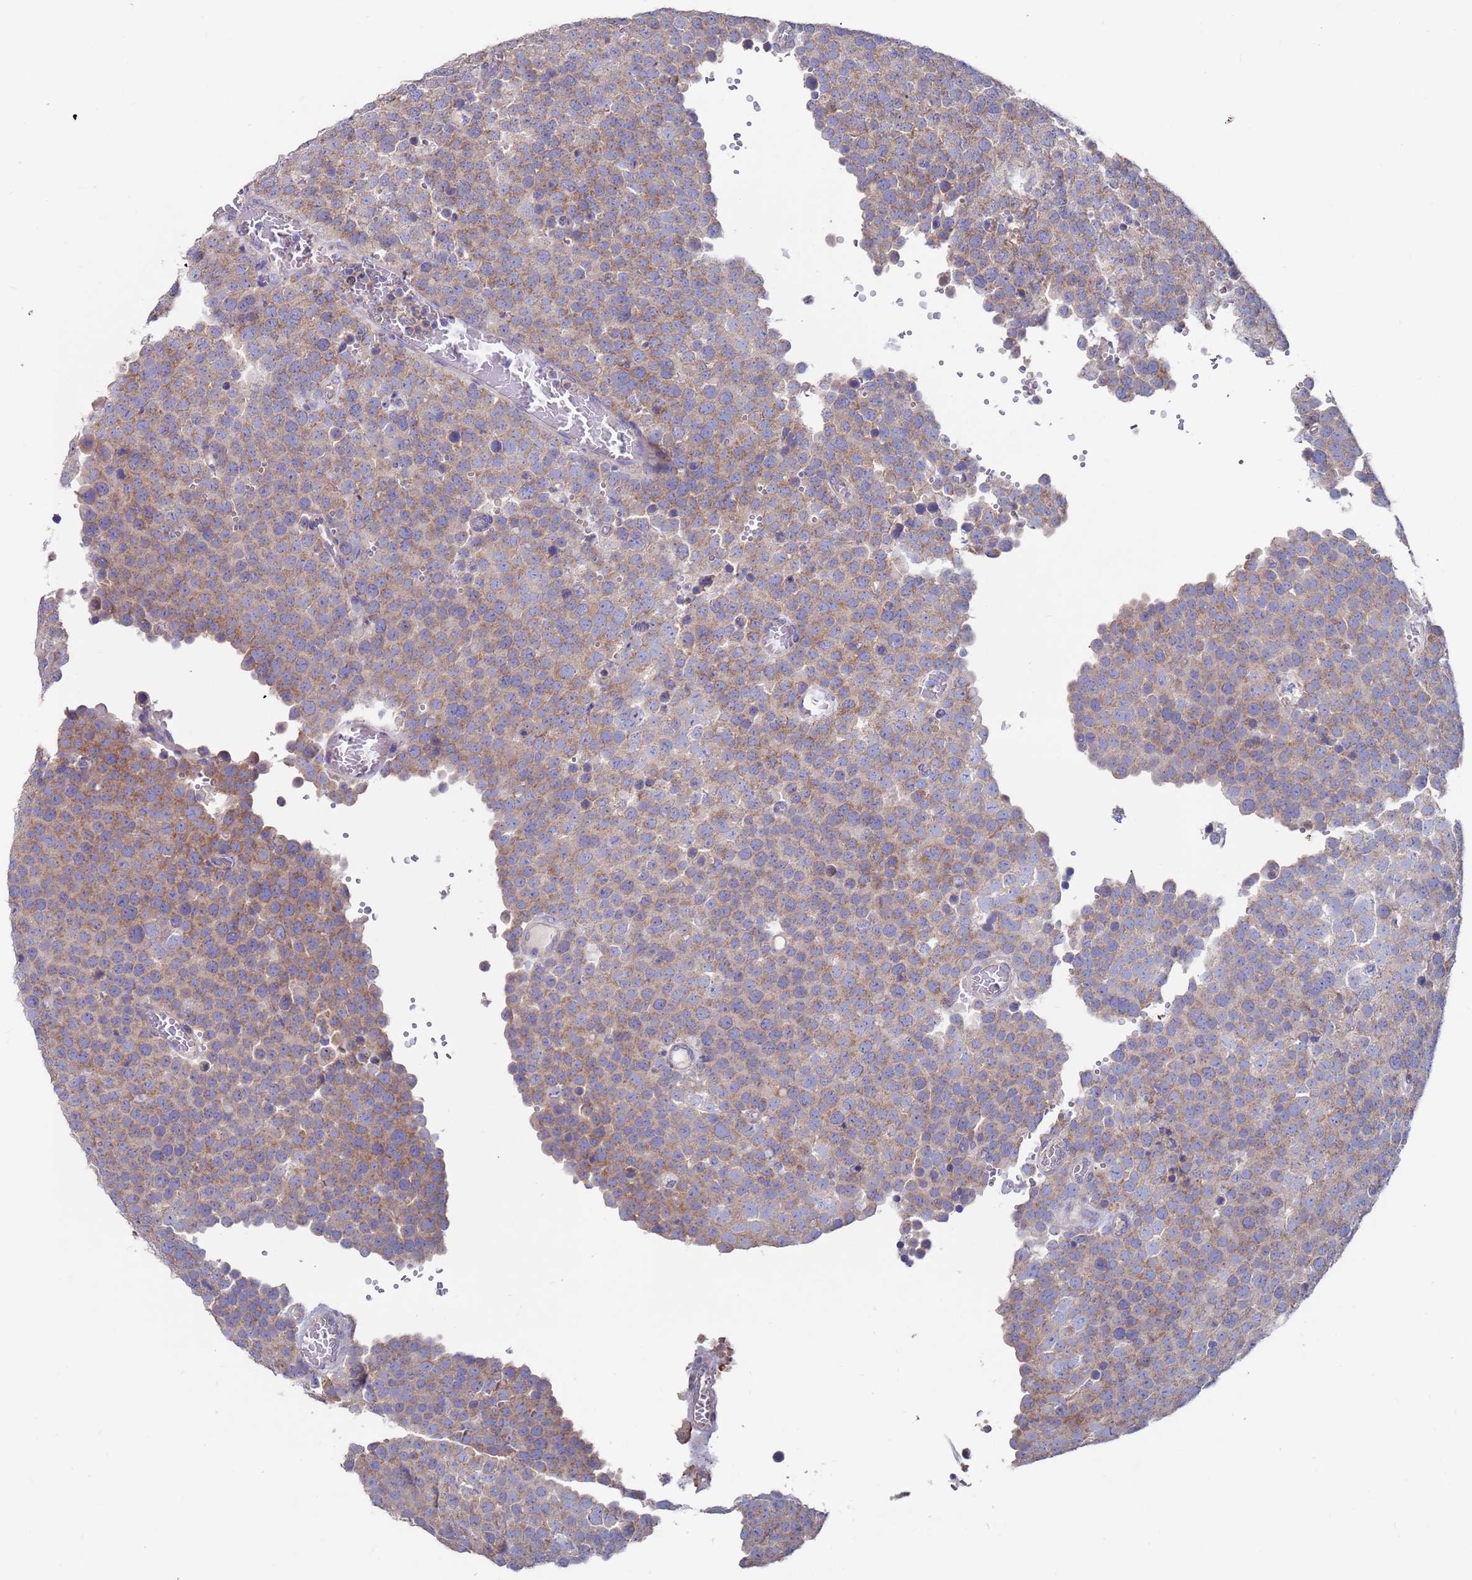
{"staining": {"intensity": "moderate", "quantity": ">75%", "location": "cytoplasmic/membranous"}, "tissue": "testis cancer", "cell_type": "Tumor cells", "image_type": "cancer", "snomed": [{"axis": "morphology", "description": "Normal tissue, NOS"}, {"axis": "morphology", "description": "Seminoma, NOS"}, {"axis": "topography", "description": "Testis"}], "caption": "An image of human seminoma (testis) stained for a protein reveals moderate cytoplasmic/membranous brown staining in tumor cells.", "gene": "KRTCAP3", "patient": {"sex": "male", "age": 71}}